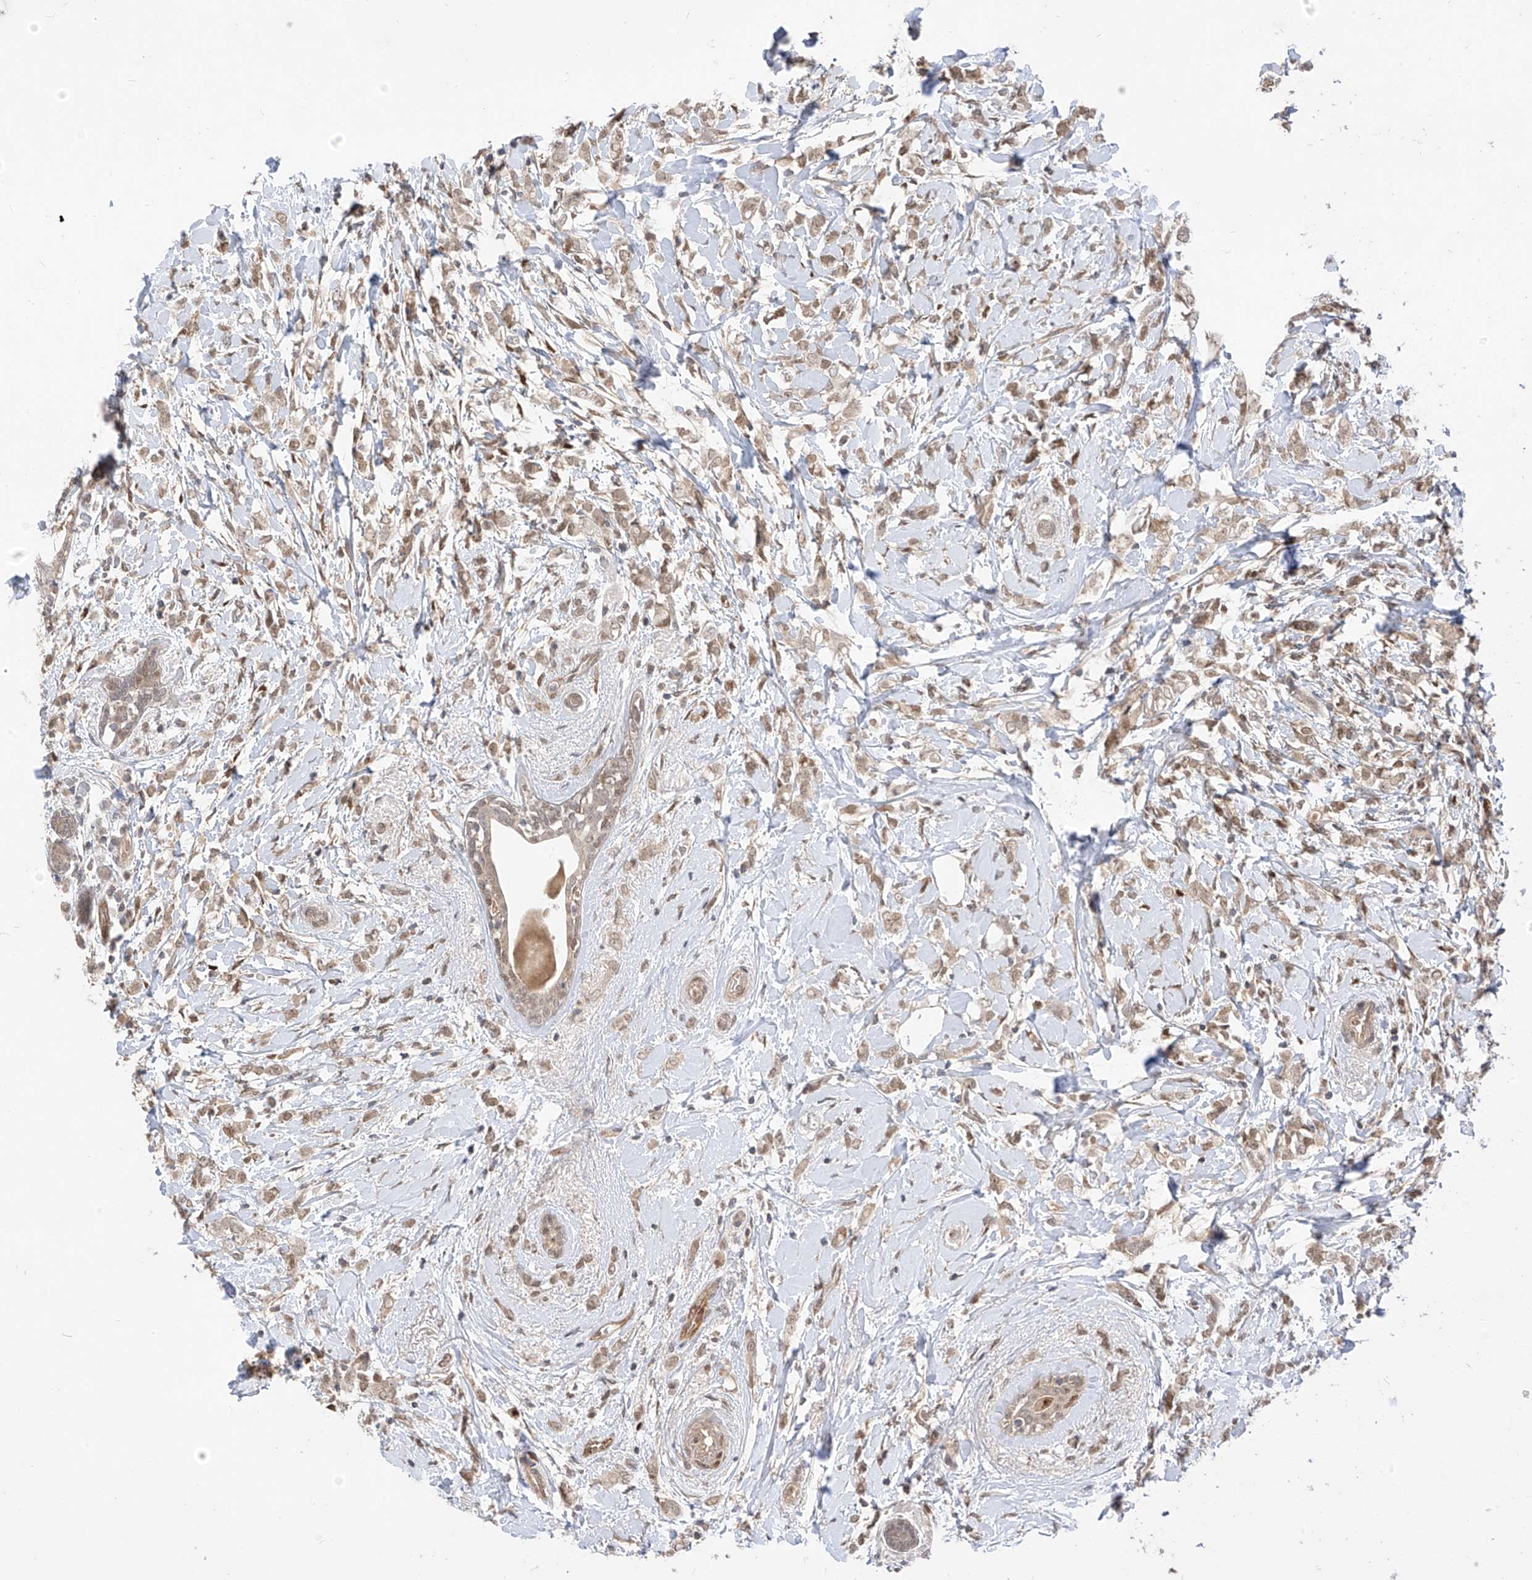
{"staining": {"intensity": "weak", "quantity": ">75%", "location": "nuclear"}, "tissue": "breast cancer", "cell_type": "Tumor cells", "image_type": "cancer", "snomed": [{"axis": "morphology", "description": "Normal tissue, NOS"}, {"axis": "morphology", "description": "Lobular carcinoma"}, {"axis": "topography", "description": "Breast"}], "caption": "Immunohistochemical staining of lobular carcinoma (breast) displays weak nuclear protein positivity in about >75% of tumor cells.", "gene": "MRTFA", "patient": {"sex": "female", "age": 47}}